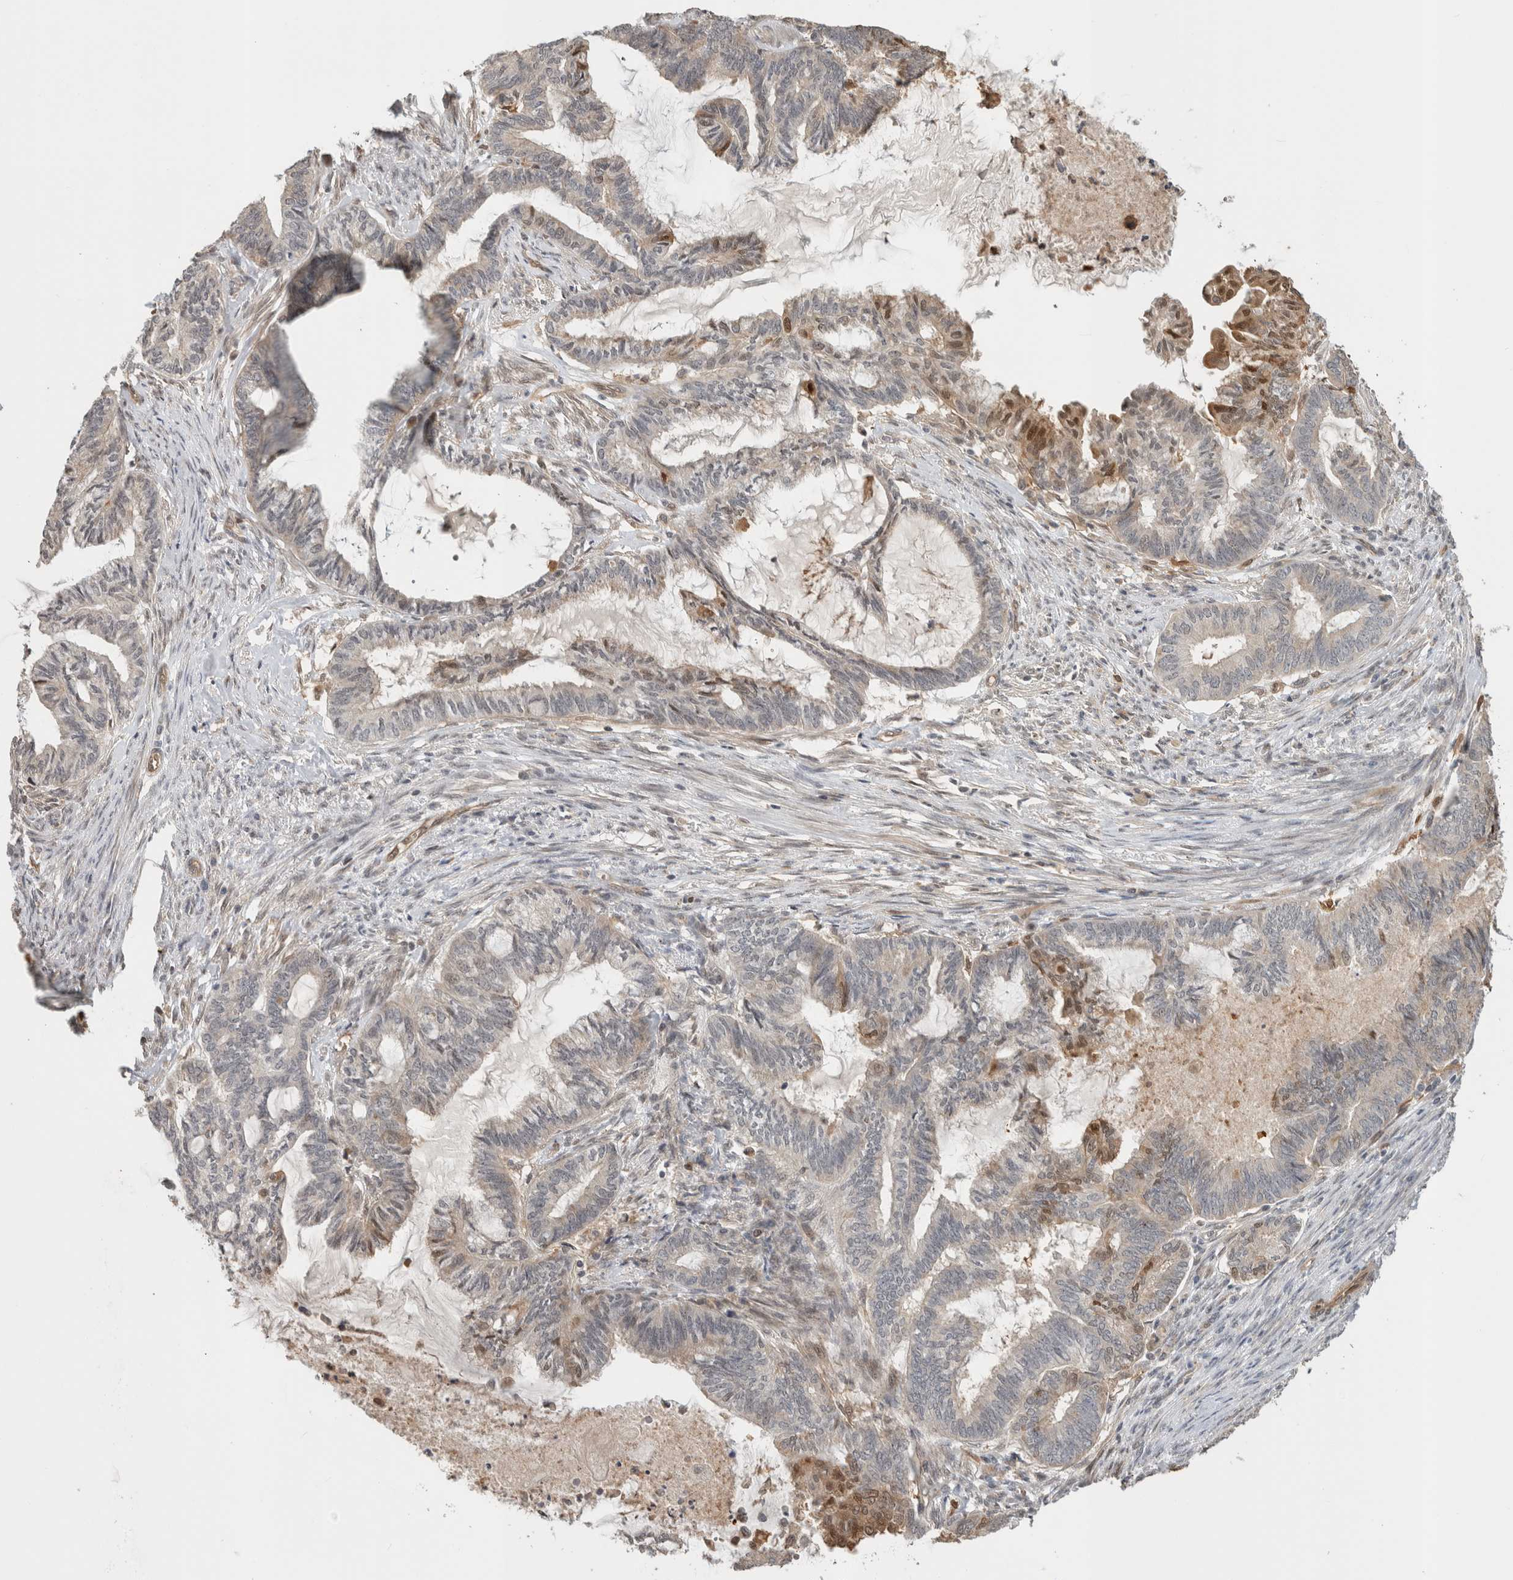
{"staining": {"intensity": "moderate", "quantity": "<25%", "location": "nuclear"}, "tissue": "endometrial cancer", "cell_type": "Tumor cells", "image_type": "cancer", "snomed": [{"axis": "morphology", "description": "Adenocarcinoma, NOS"}, {"axis": "topography", "description": "Endometrium"}], "caption": "Moderate nuclear protein expression is identified in about <25% of tumor cells in endometrial adenocarcinoma. The protein is shown in brown color, while the nuclei are stained blue.", "gene": "OTUD6B", "patient": {"sex": "female", "age": 86}}